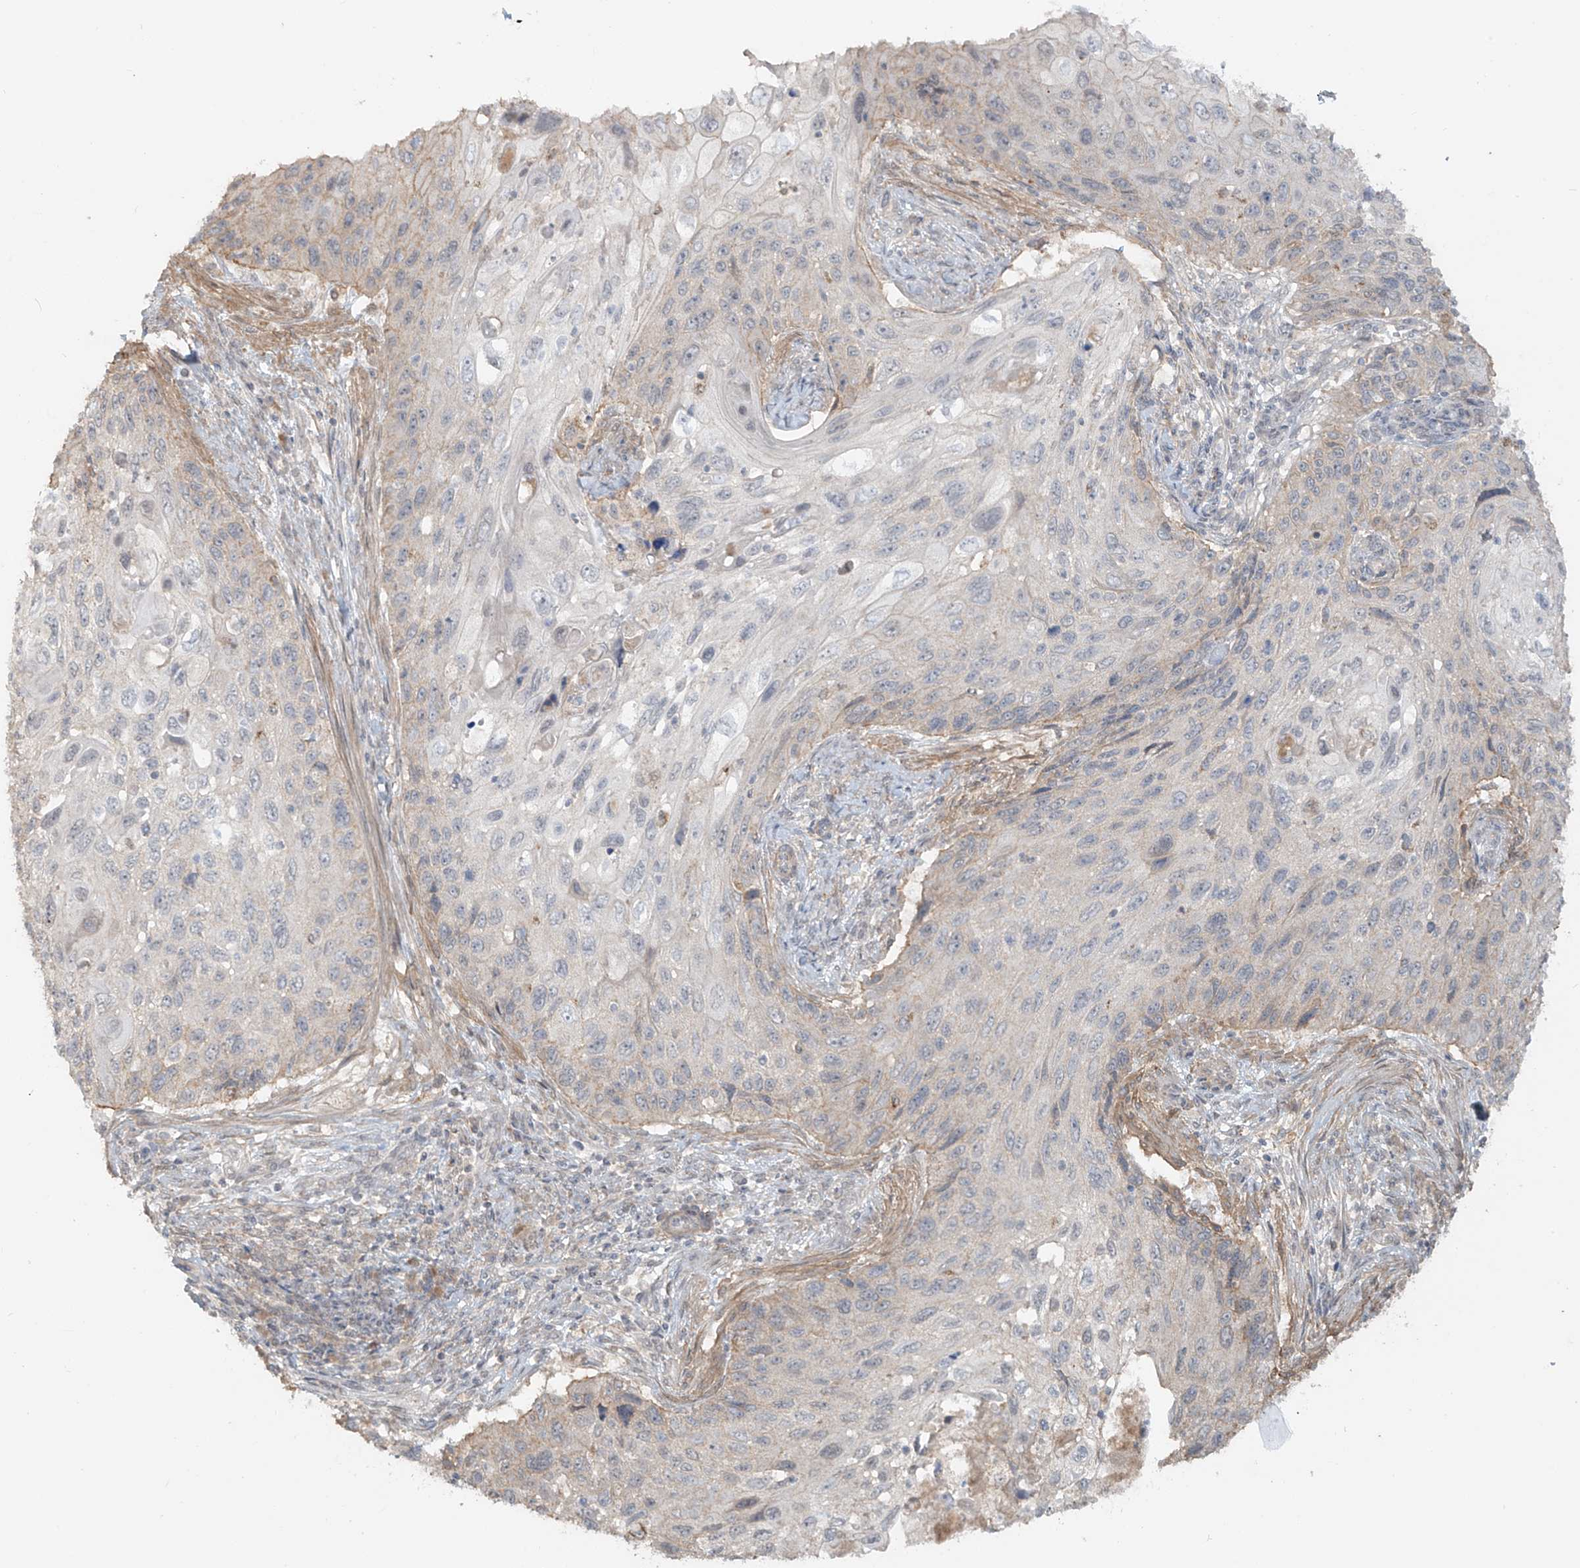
{"staining": {"intensity": "negative", "quantity": "none", "location": "none"}, "tissue": "cervical cancer", "cell_type": "Tumor cells", "image_type": "cancer", "snomed": [{"axis": "morphology", "description": "Squamous cell carcinoma, NOS"}, {"axis": "topography", "description": "Cervix"}], "caption": "Image shows no significant protein staining in tumor cells of cervical cancer.", "gene": "ABCD1", "patient": {"sex": "female", "age": 70}}